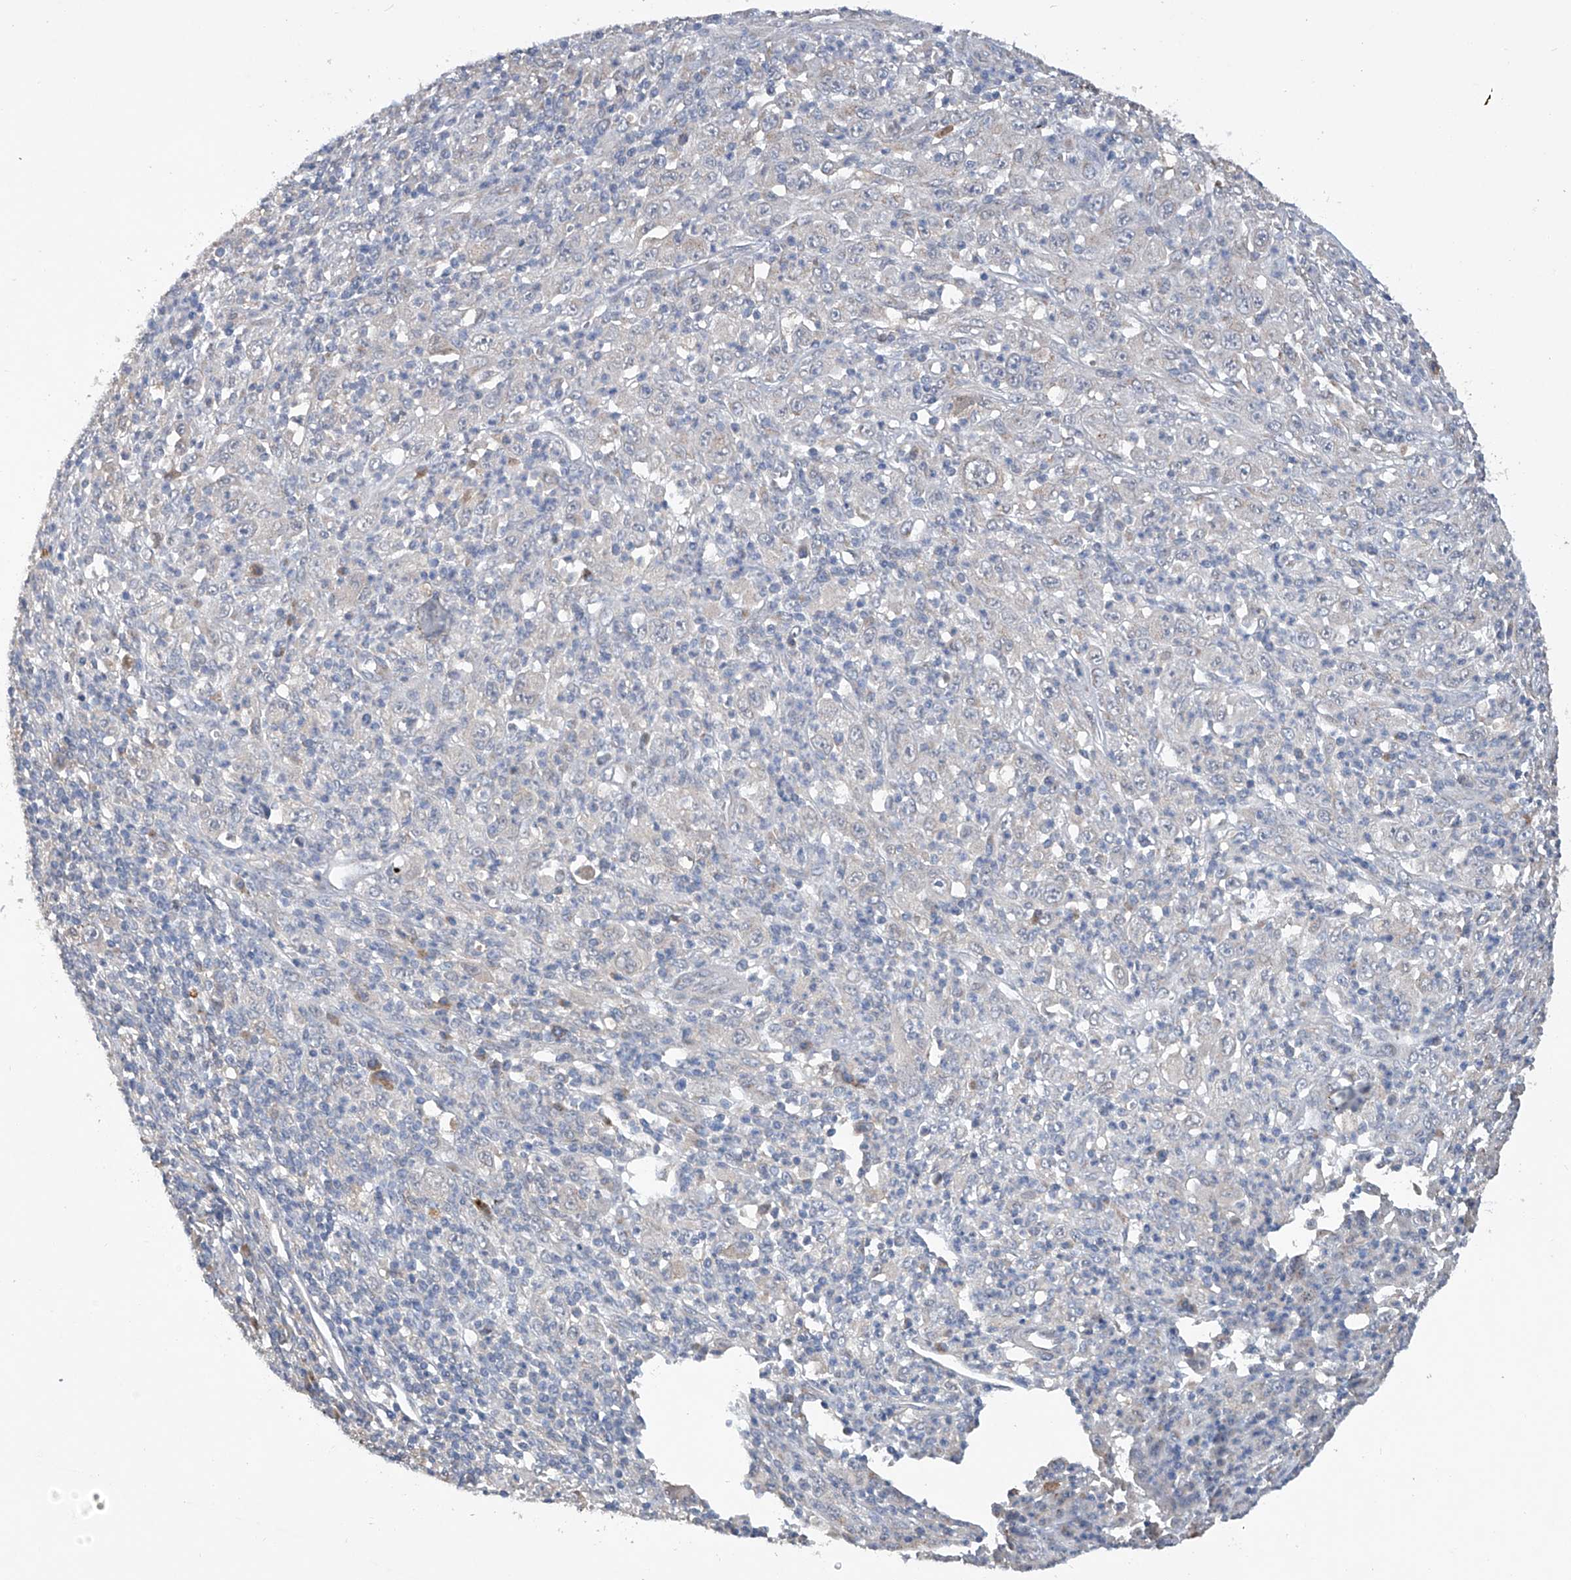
{"staining": {"intensity": "negative", "quantity": "none", "location": "none"}, "tissue": "melanoma", "cell_type": "Tumor cells", "image_type": "cancer", "snomed": [{"axis": "morphology", "description": "Malignant melanoma, Metastatic site"}, {"axis": "topography", "description": "Skin"}], "caption": "Immunohistochemical staining of human melanoma exhibits no significant staining in tumor cells.", "gene": "PCSK5", "patient": {"sex": "female", "age": 56}}